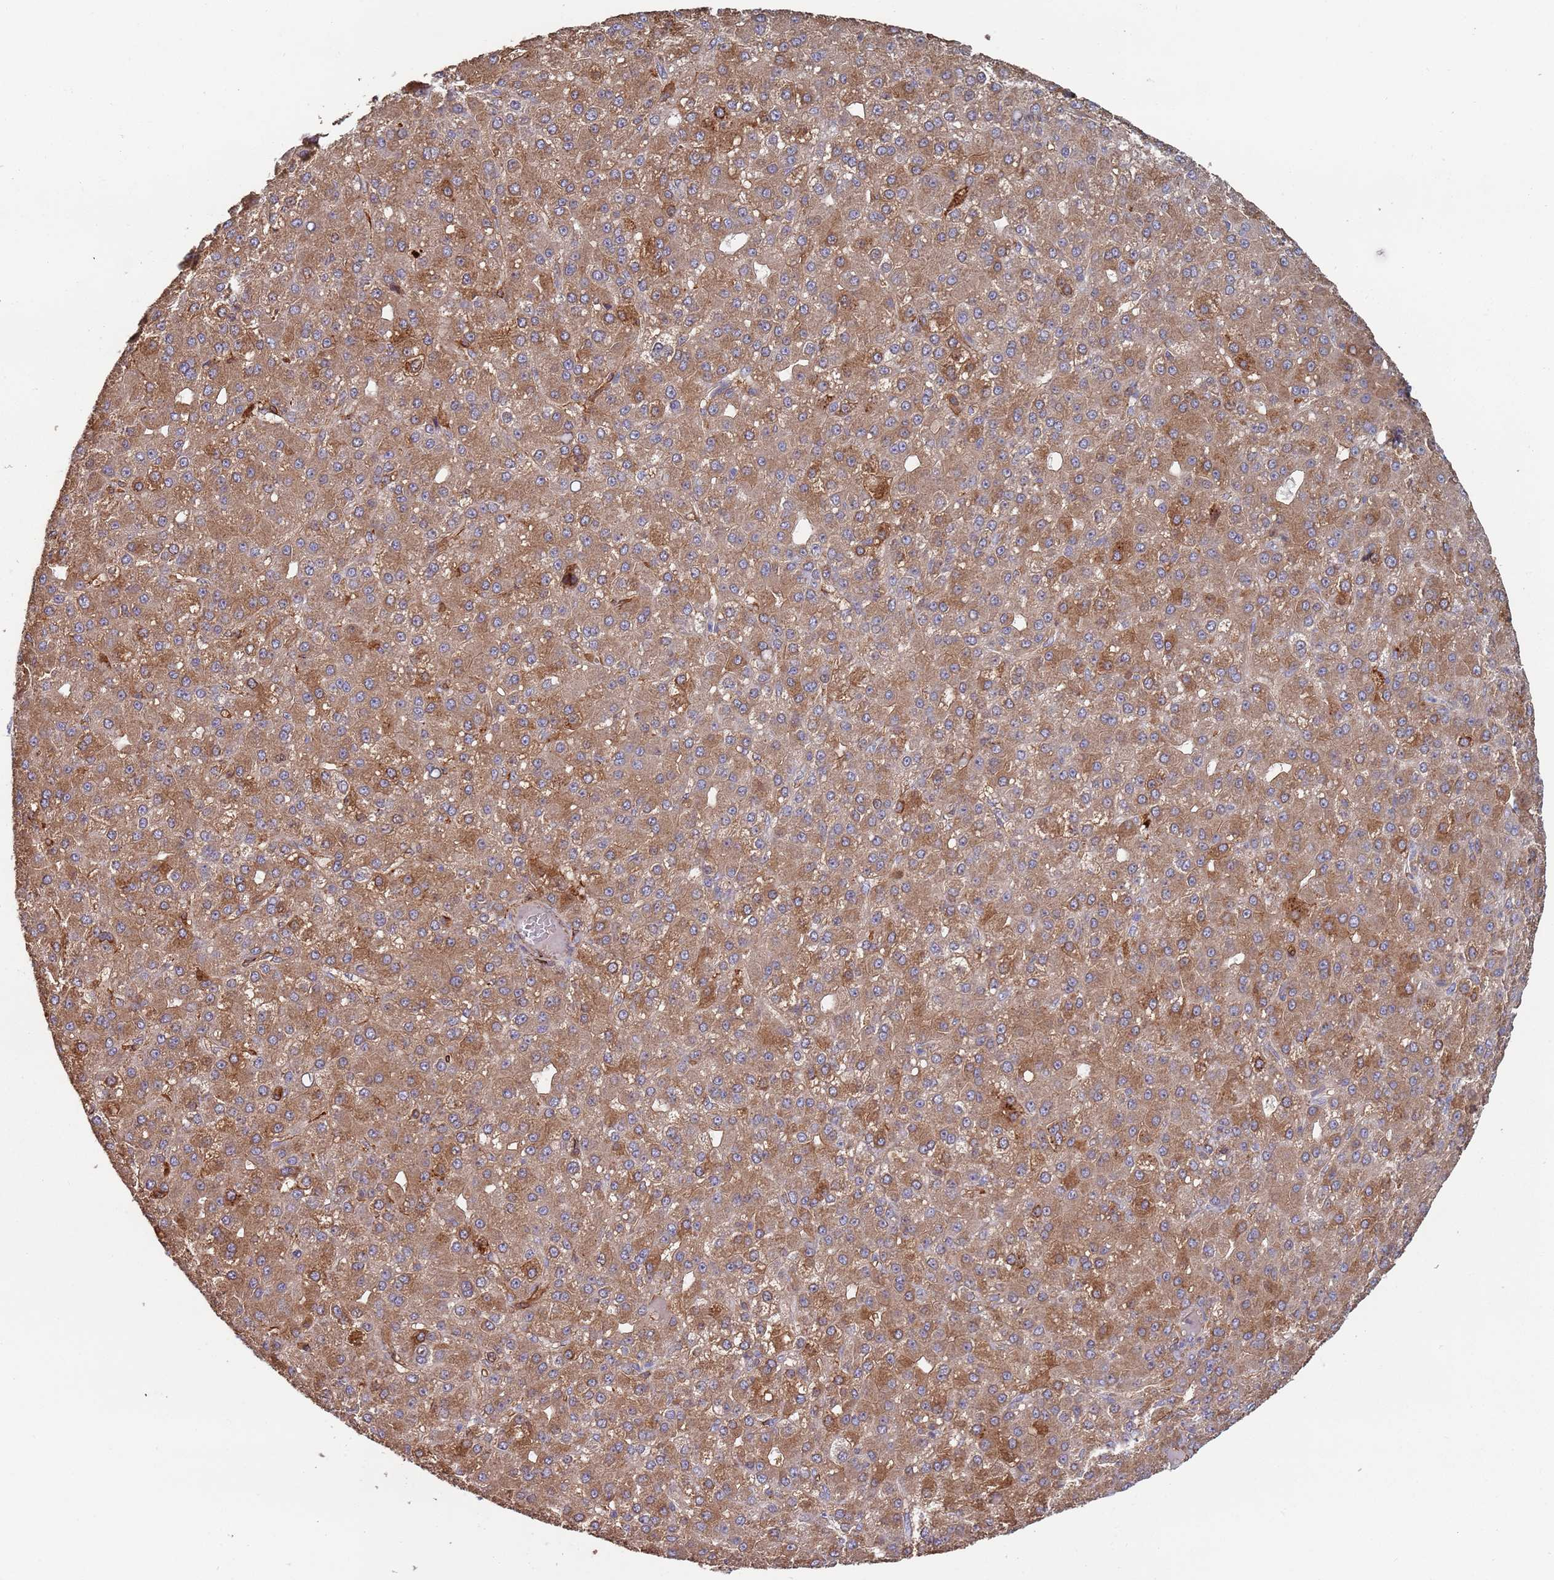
{"staining": {"intensity": "moderate", "quantity": ">75%", "location": "cytoplasmic/membranous"}, "tissue": "liver cancer", "cell_type": "Tumor cells", "image_type": "cancer", "snomed": [{"axis": "morphology", "description": "Carcinoma, Hepatocellular, NOS"}, {"axis": "topography", "description": "Liver"}], "caption": "Immunohistochemistry (IHC) micrograph of neoplastic tissue: human liver cancer stained using immunohistochemistry exhibits medium levels of moderate protein expression localized specifically in the cytoplasmic/membranous of tumor cells, appearing as a cytoplasmic/membranous brown color.", "gene": "MALRD1", "patient": {"sex": "male", "age": 67}}